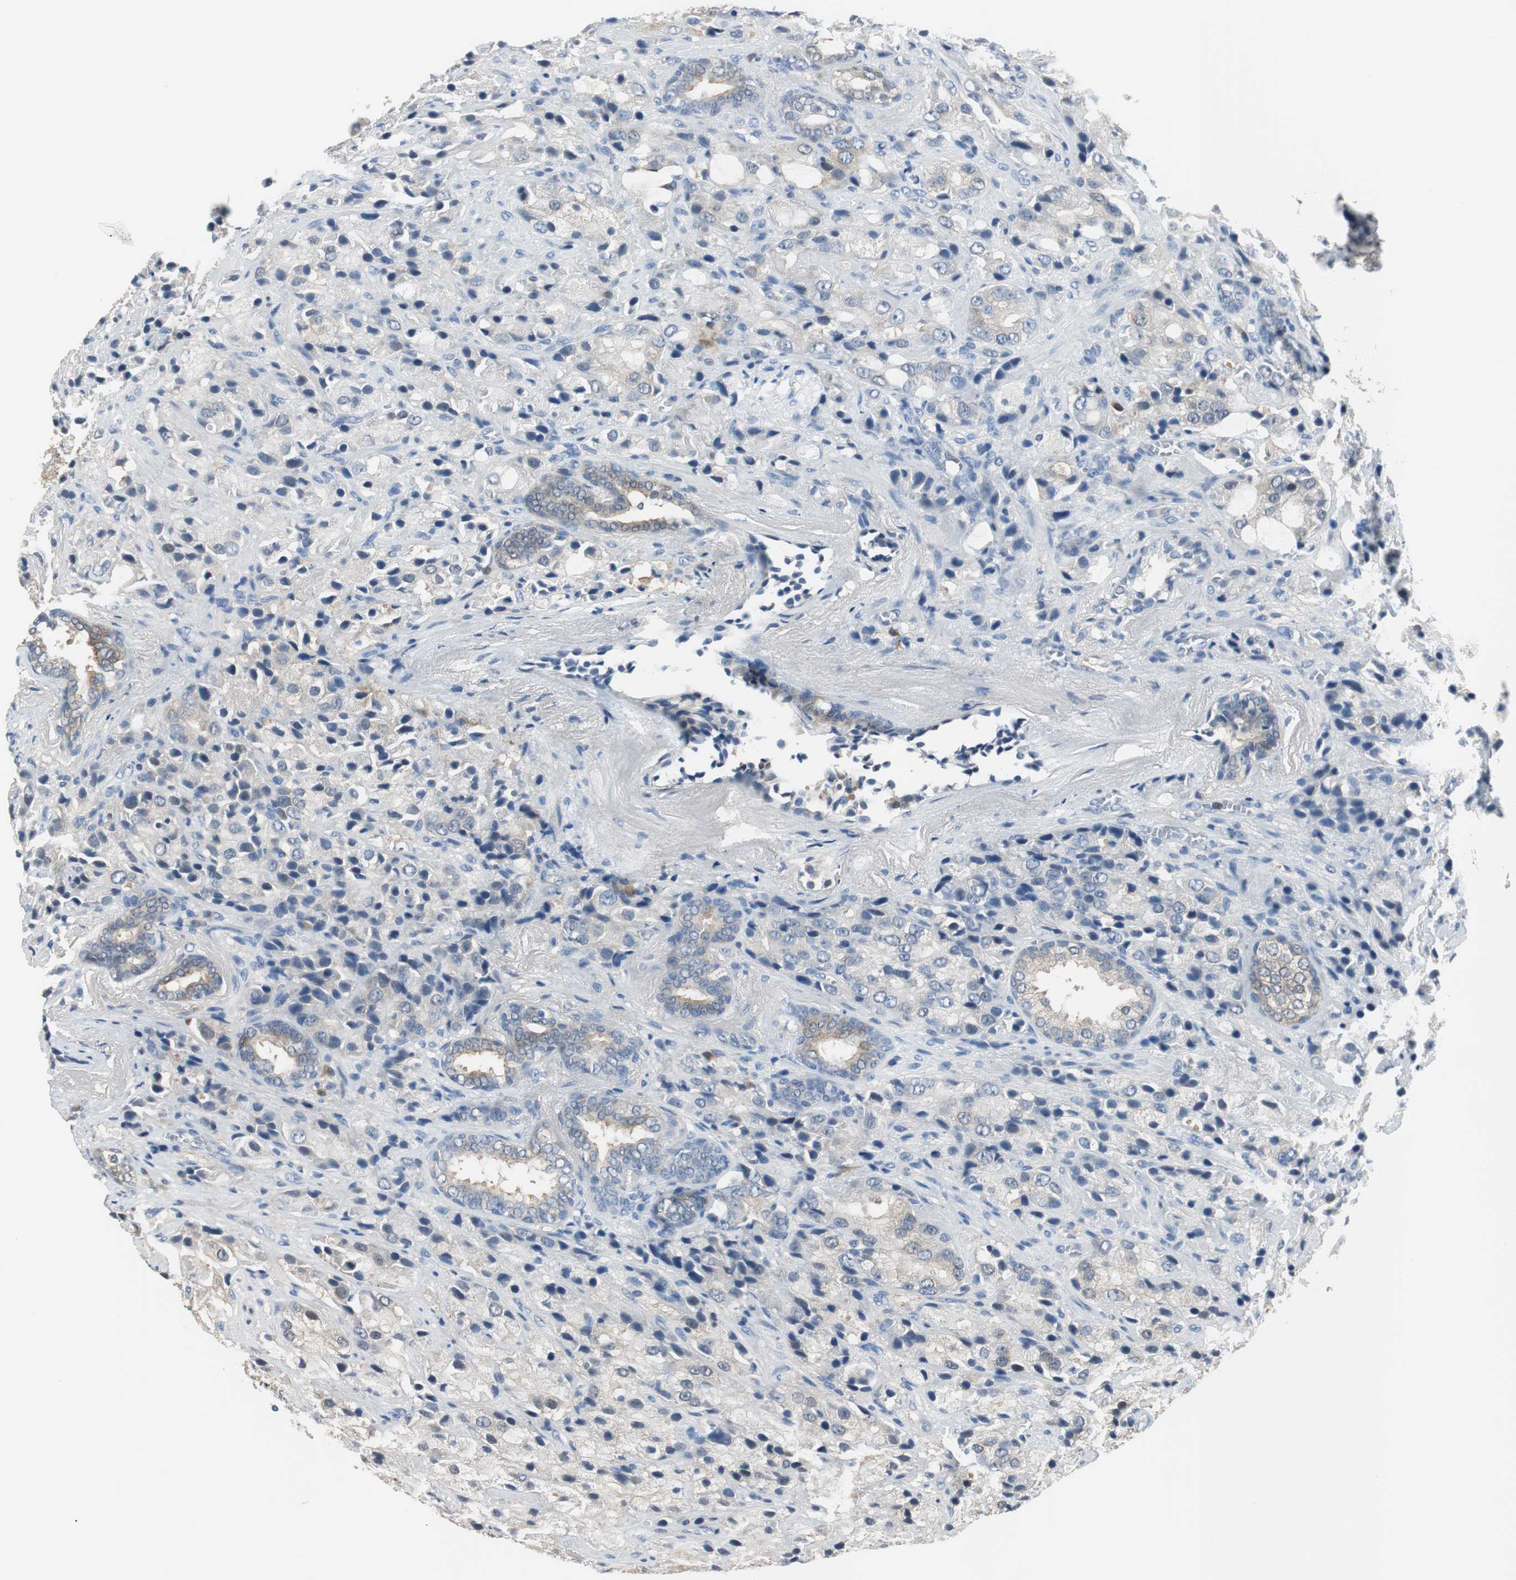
{"staining": {"intensity": "moderate", "quantity": ">75%", "location": "cytoplasmic/membranous"}, "tissue": "prostate cancer", "cell_type": "Tumor cells", "image_type": "cancer", "snomed": [{"axis": "morphology", "description": "Adenocarcinoma, High grade"}, {"axis": "topography", "description": "Prostate"}], "caption": "A brown stain highlights moderate cytoplasmic/membranous staining of a protein in prostate cancer tumor cells. The staining was performed using DAB to visualize the protein expression in brown, while the nuclei were stained in blue with hematoxylin (Magnification: 20x).", "gene": "FBP1", "patient": {"sex": "male", "age": 70}}